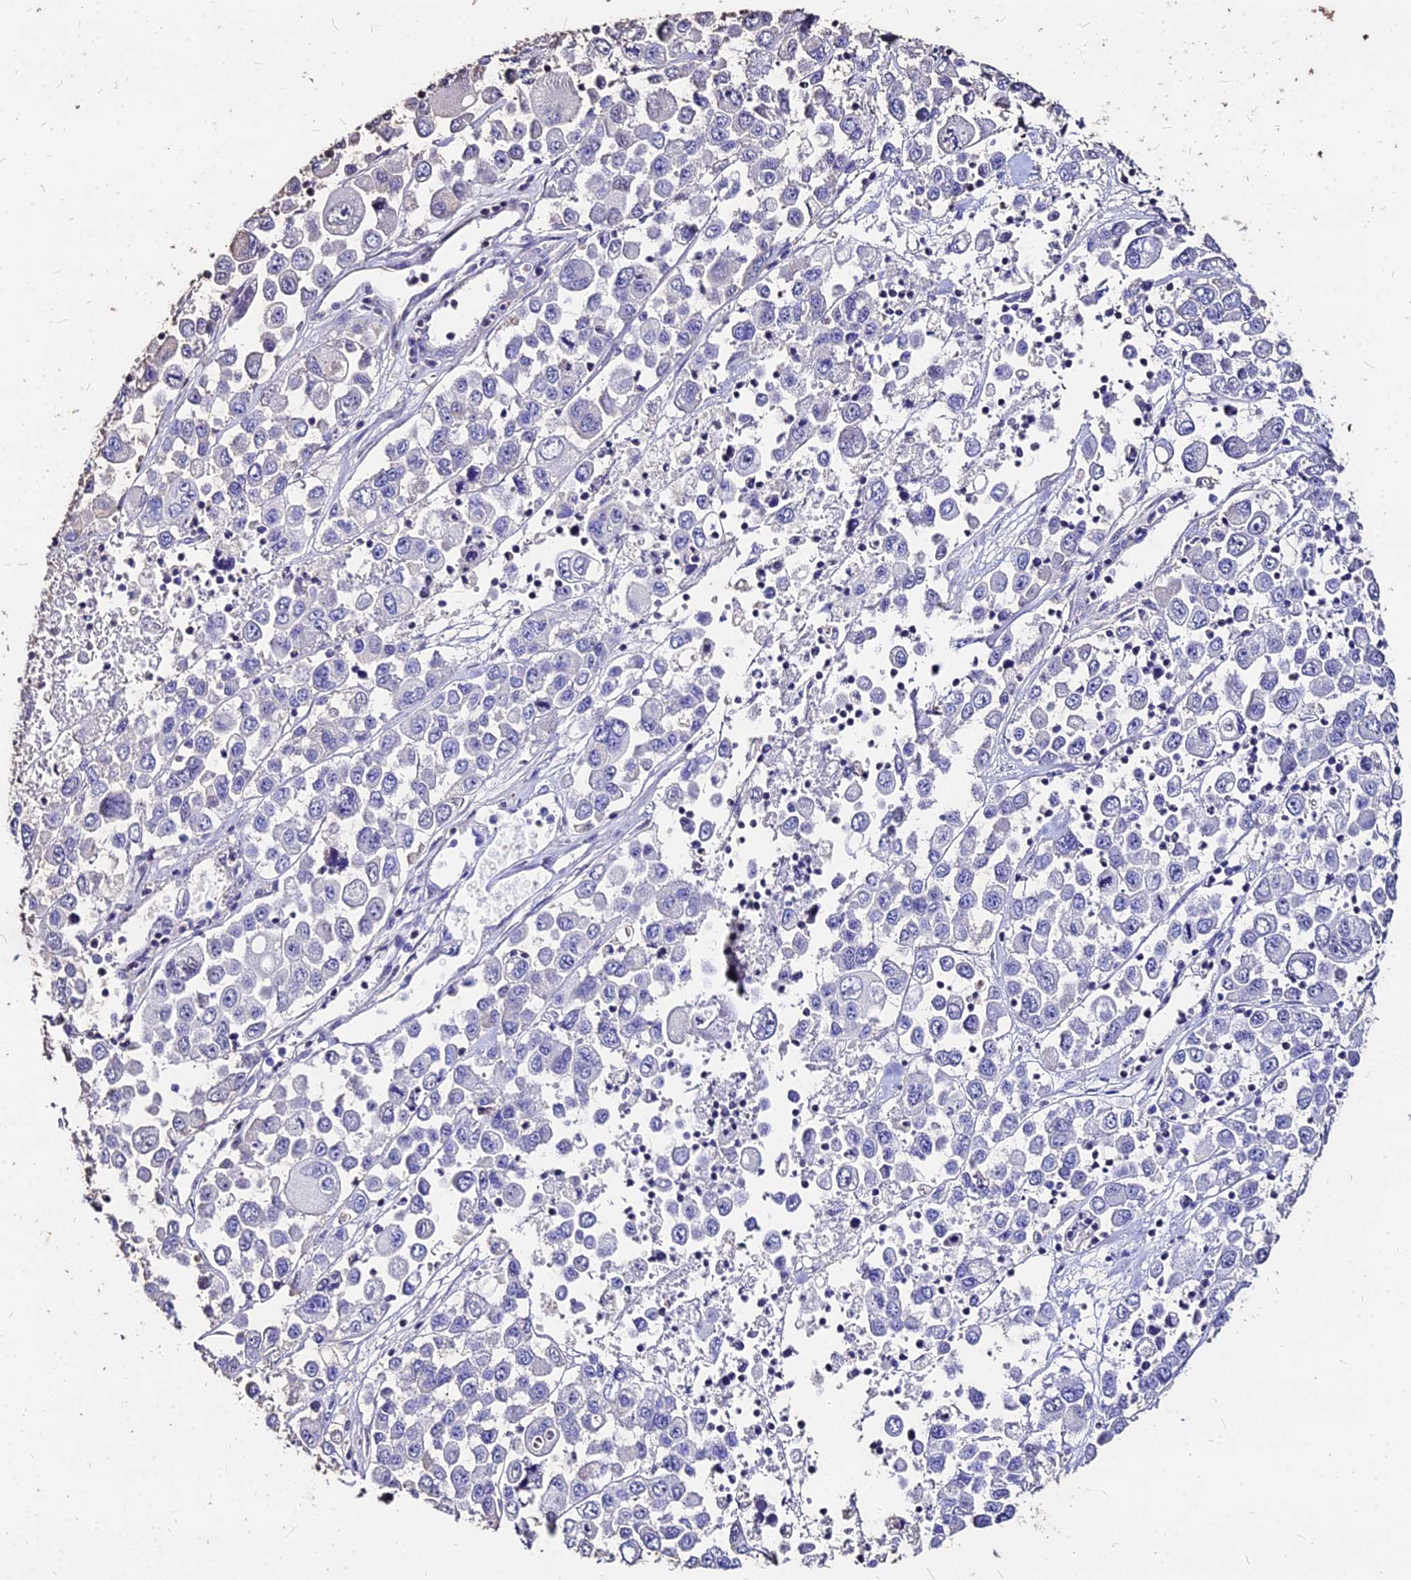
{"staining": {"intensity": "negative", "quantity": "none", "location": "none"}, "tissue": "melanoma", "cell_type": "Tumor cells", "image_type": "cancer", "snomed": [{"axis": "morphology", "description": "Malignant melanoma, Metastatic site"}, {"axis": "topography", "description": "Lymph node"}], "caption": "Photomicrograph shows no significant protein expression in tumor cells of malignant melanoma (metastatic site).", "gene": "NME5", "patient": {"sex": "female", "age": 54}}